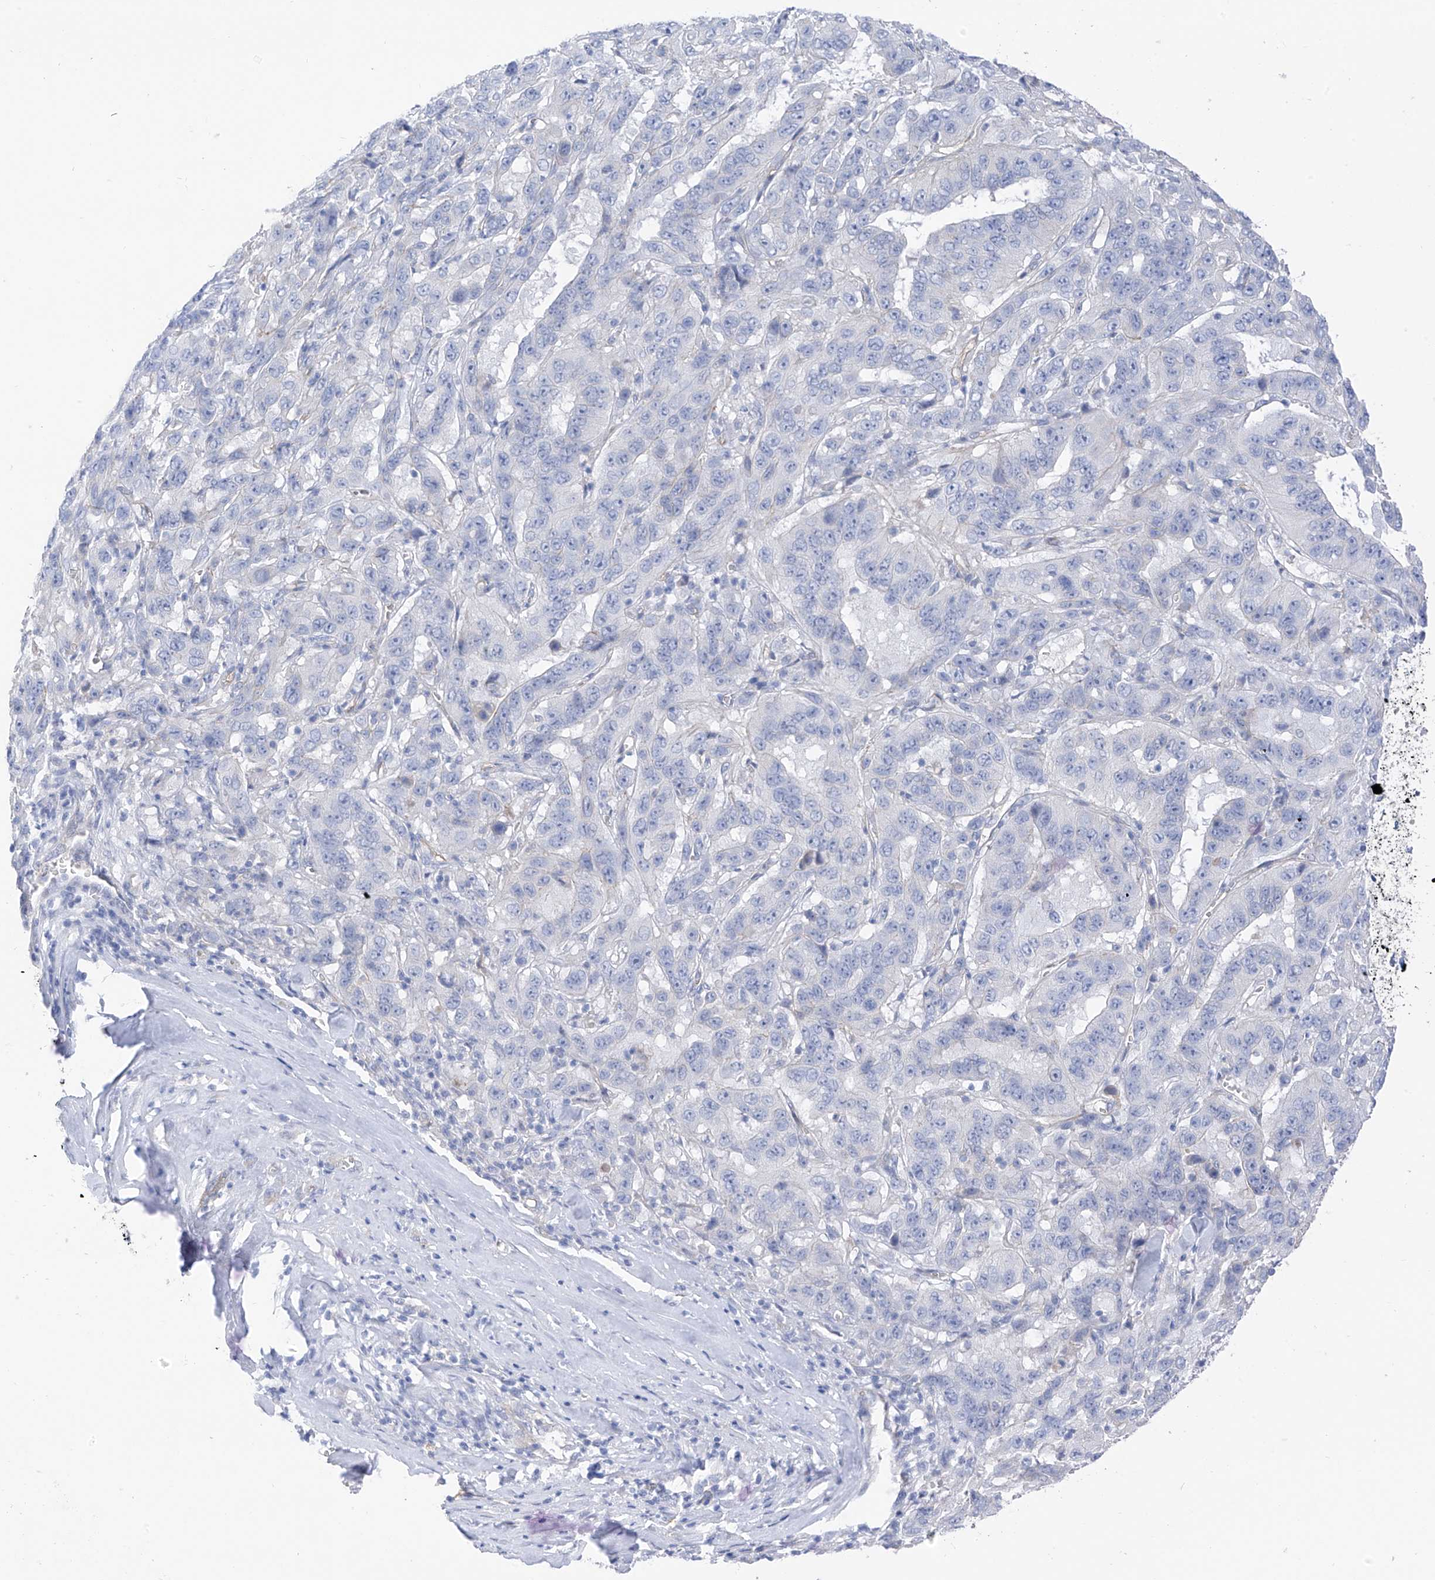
{"staining": {"intensity": "negative", "quantity": "none", "location": "none"}, "tissue": "pancreatic cancer", "cell_type": "Tumor cells", "image_type": "cancer", "snomed": [{"axis": "morphology", "description": "Adenocarcinoma, NOS"}, {"axis": "topography", "description": "Pancreas"}], "caption": "The photomicrograph exhibits no significant staining in tumor cells of pancreatic adenocarcinoma. (Brightfield microscopy of DAB (3,3'-diaminobenzidine) IHC at high magnification).", "gene": "ITGA9", "patient": {"sex": "male", "age": 63}}